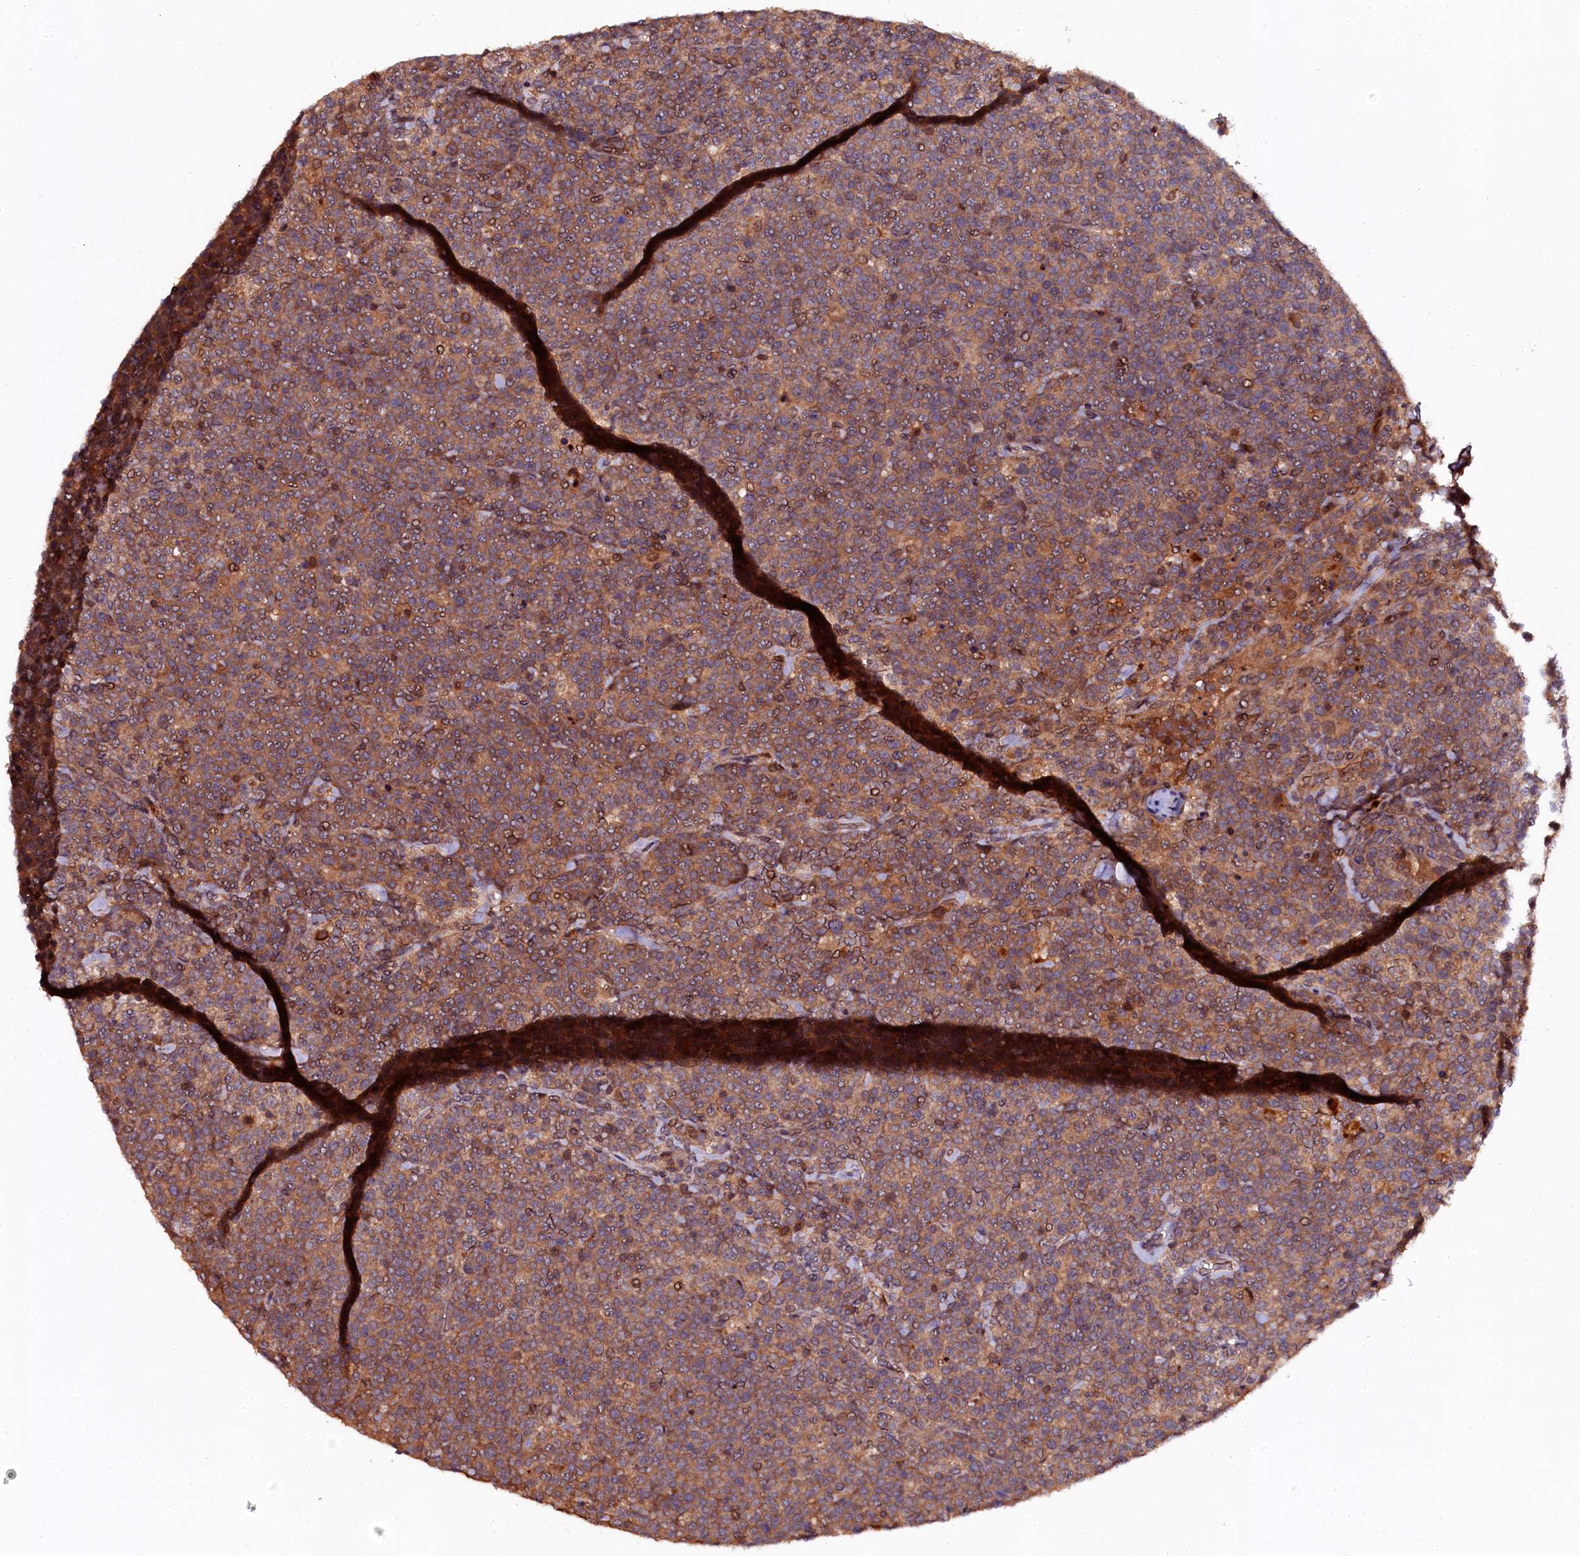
{"staining": {"intensity": "moderate", "quantity": ">75%", "location": "cytoplasmic/membranous"}, "tissue": "lymphoma", "cell_type": "Tumor cells", "image_type": "cancer", "snomed": [{"axis": "morphology", "description": "Malignant lymphoma, non-Hodgkin's type, High grade"}, {"axis": "topography", "description": "Lymph node"}], "caption": "Immunohistochemical staining of human lymphoma exhibits medium levels of moderate cytoplasmic/membranous staining in about >75% of tumor cells. (Brightfield microscopy of DAB IHC at high magnification).", "gene": "N4BP1", "patient": {"sex": "male", "age": 61}}